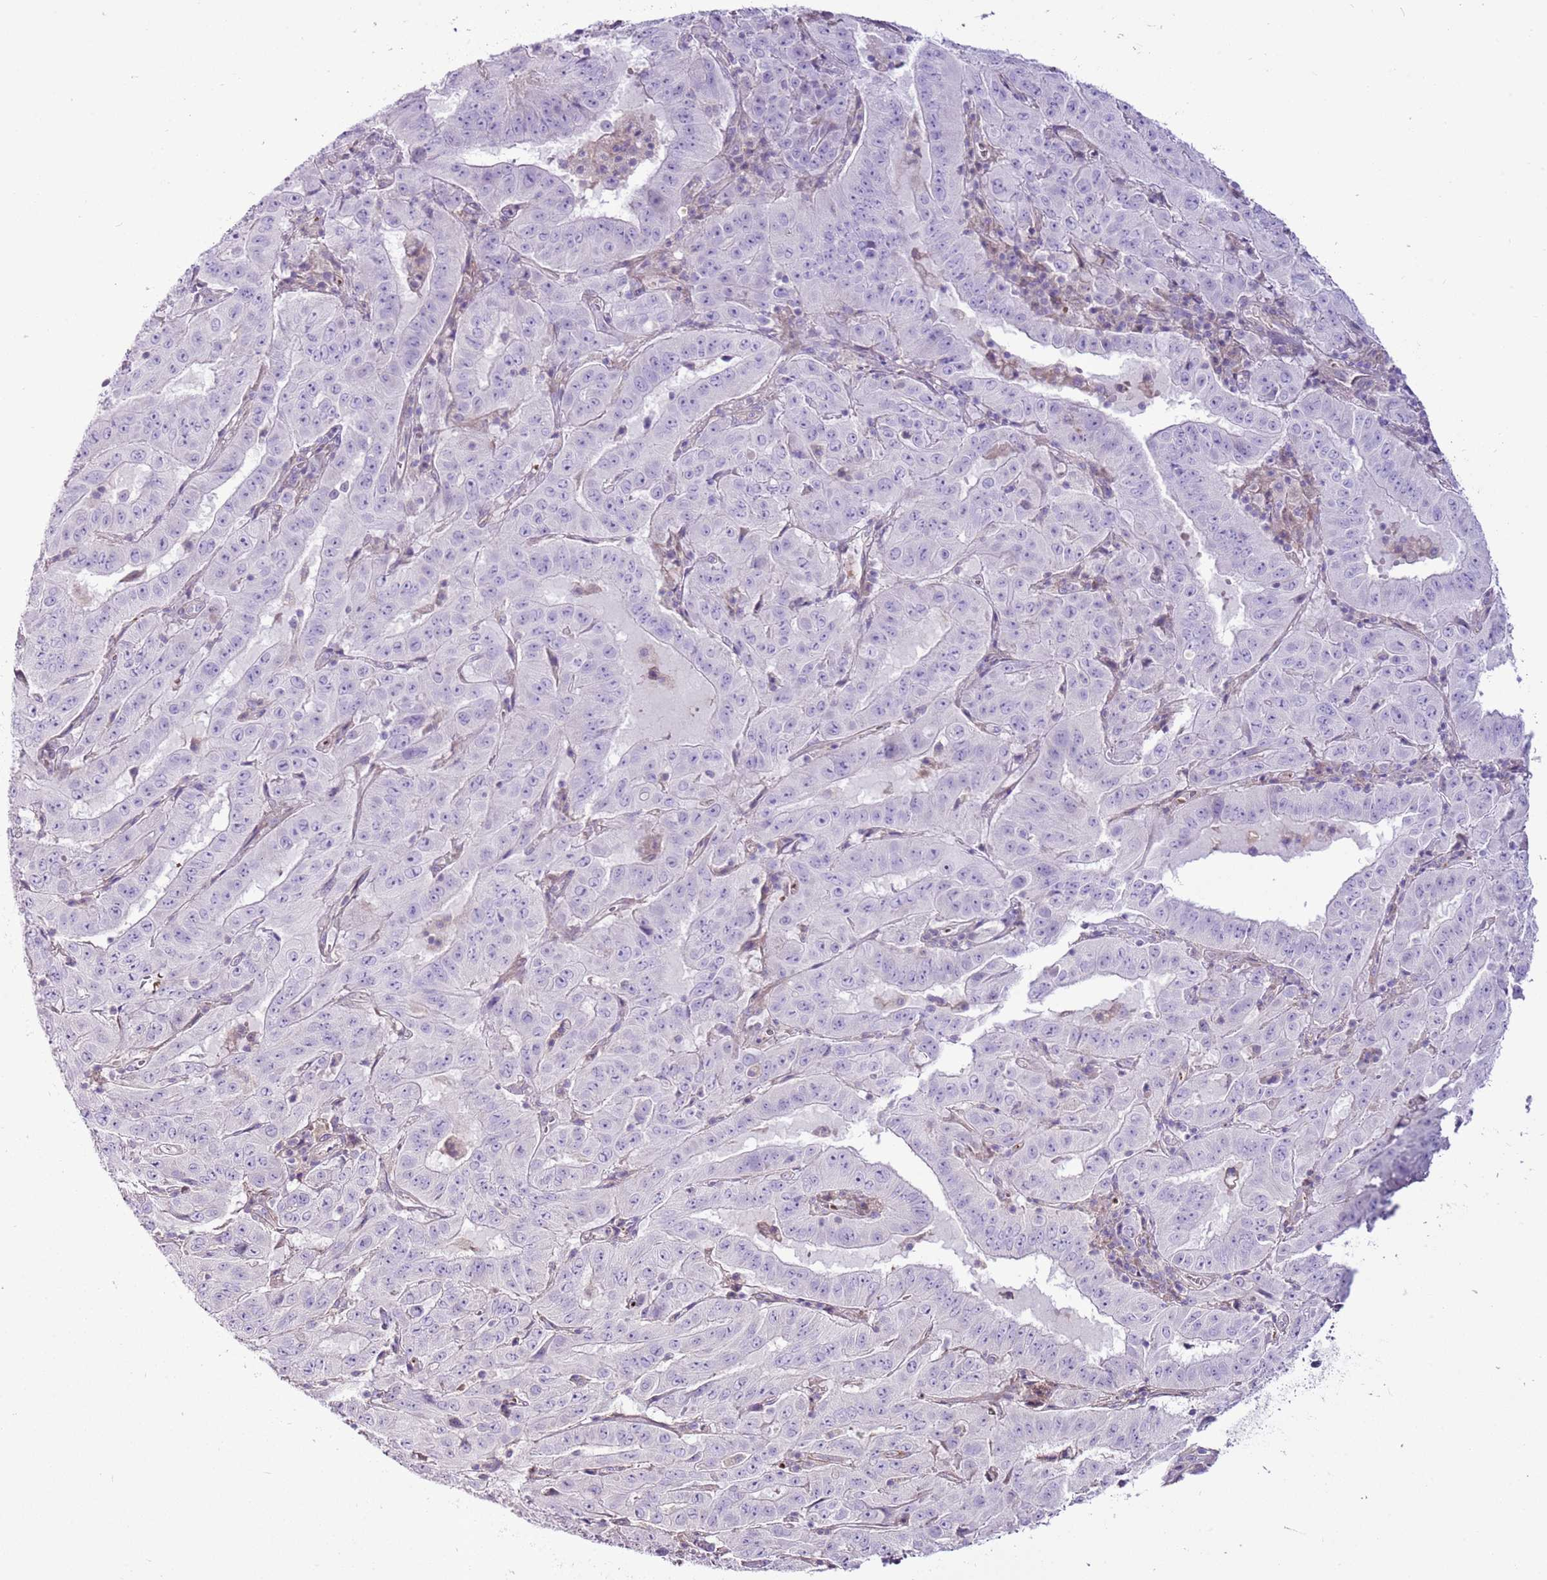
{"staining": {"intensity": "negative", "quantity": "none", "location": "none"}, "tissue": "pancreatic cancer", "cell_type": "Tumor cells", "image_type": "cancer", "snomed": [{"axis": "morphology", "description": "Adenocarcinoma, NOS"}, {"axis": "topography", "description": "Pancreas"}], "caption": "This is an immunohistochemistry image of pancreatic cancer (adenocarcinoma). There is no expression in tumor cells.", "gene": "CHAC2", "patient": {"sex": "male", "age": 63}}